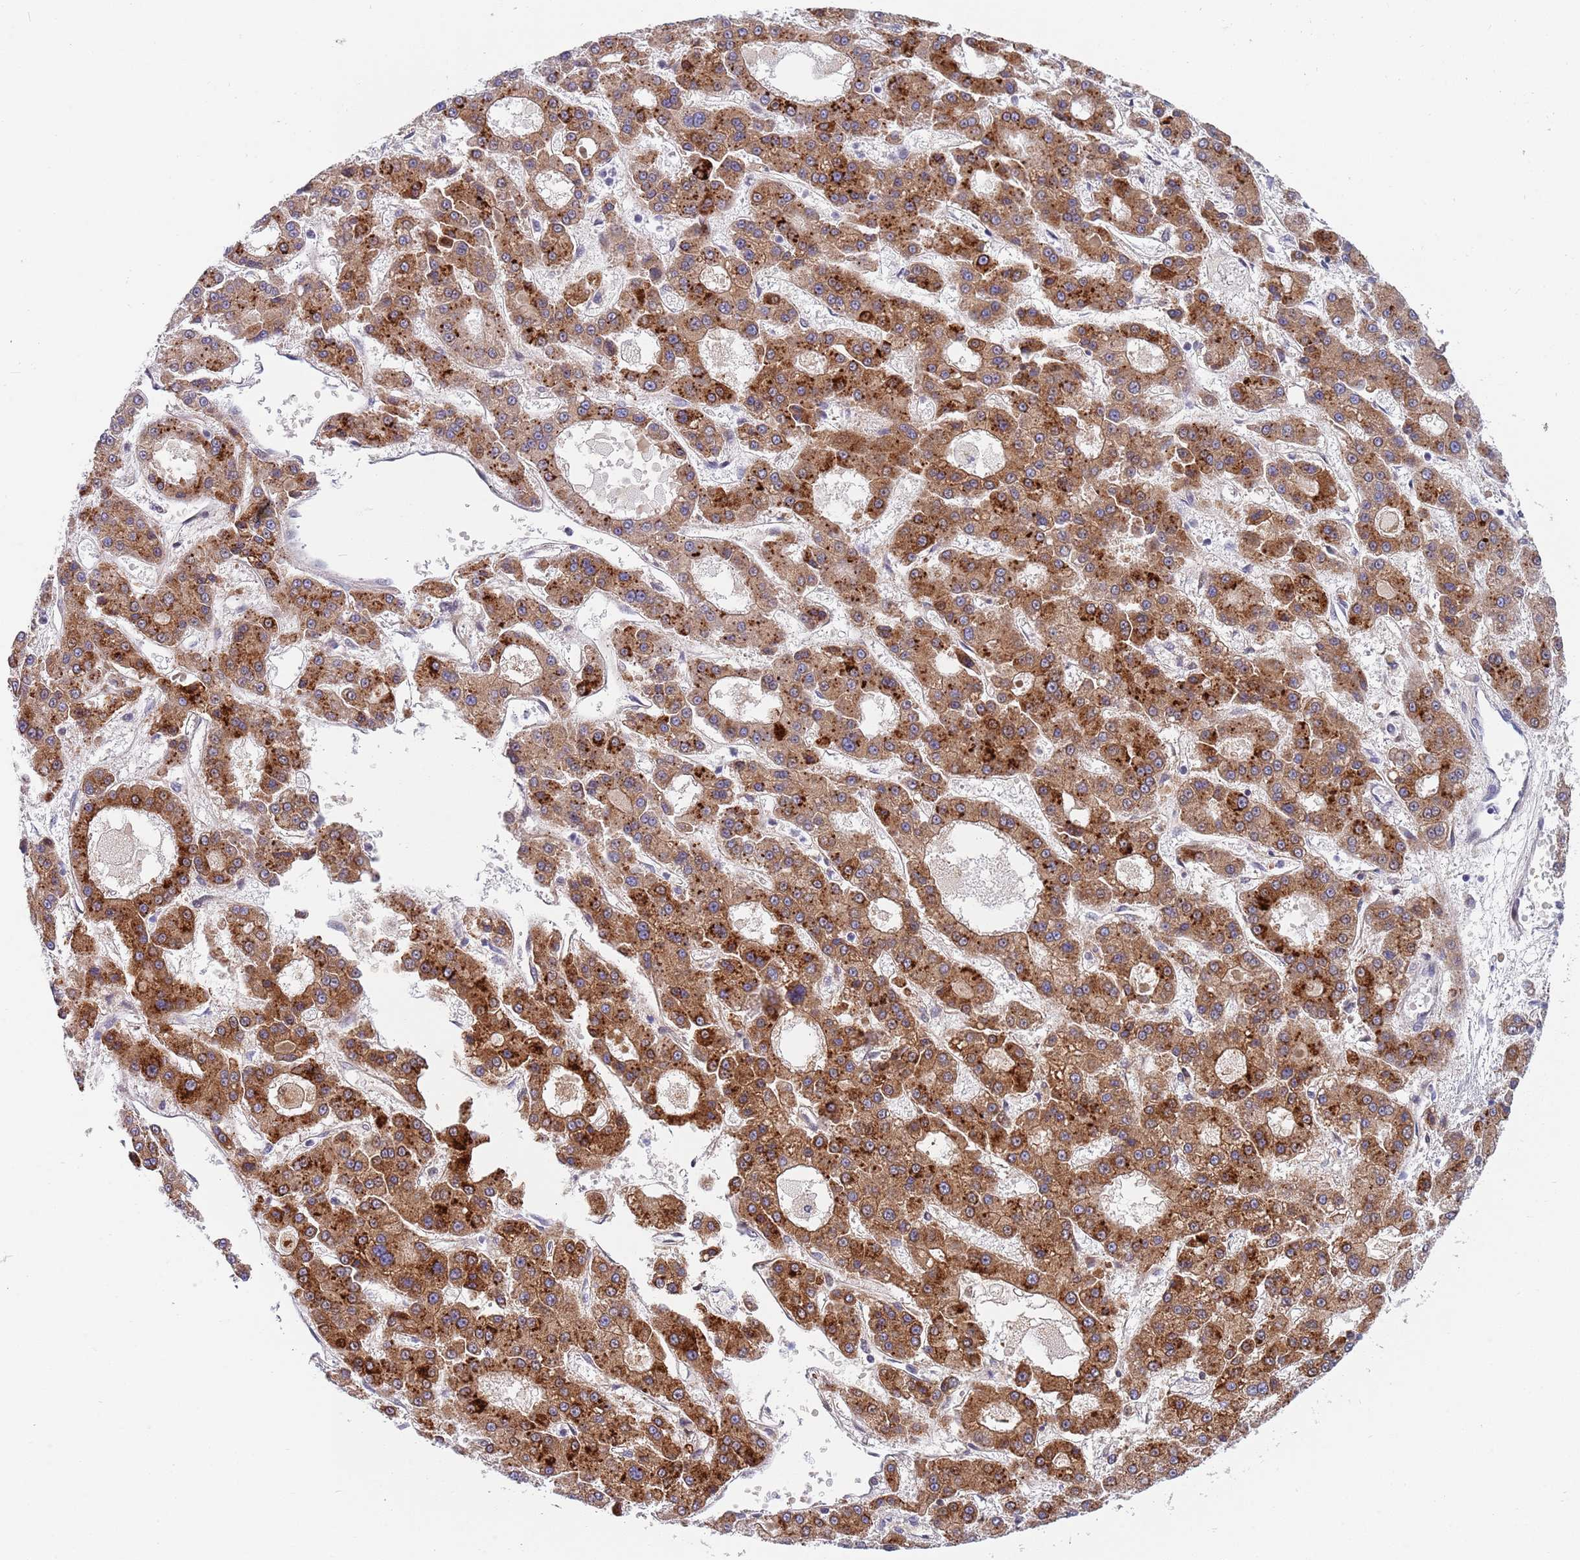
{"staining": {"intensity": "strong", "quantity": ">75%", "location": "cytoplasmic/membranous"}, "tissue": "liver cancer", "cell_type": "Tumor cells", "image_type": "cancer", "snomed": [{"axis": "morphology", "description": "Carcinoma, Hepatocellular, NOS"}, {"axis": "topography", "description": "Liver"}], "caption": "DAB (3,3'-diaminobenzidine) immunohistochemical staining of liver cancer (hepatocellular carcinoma) demonstrates strong cytoplasmic/membranous protein staining in approximately >75% of tumor cells.", "gene": "PLCL2", "patient": {"sex": "male", "age": 70}}